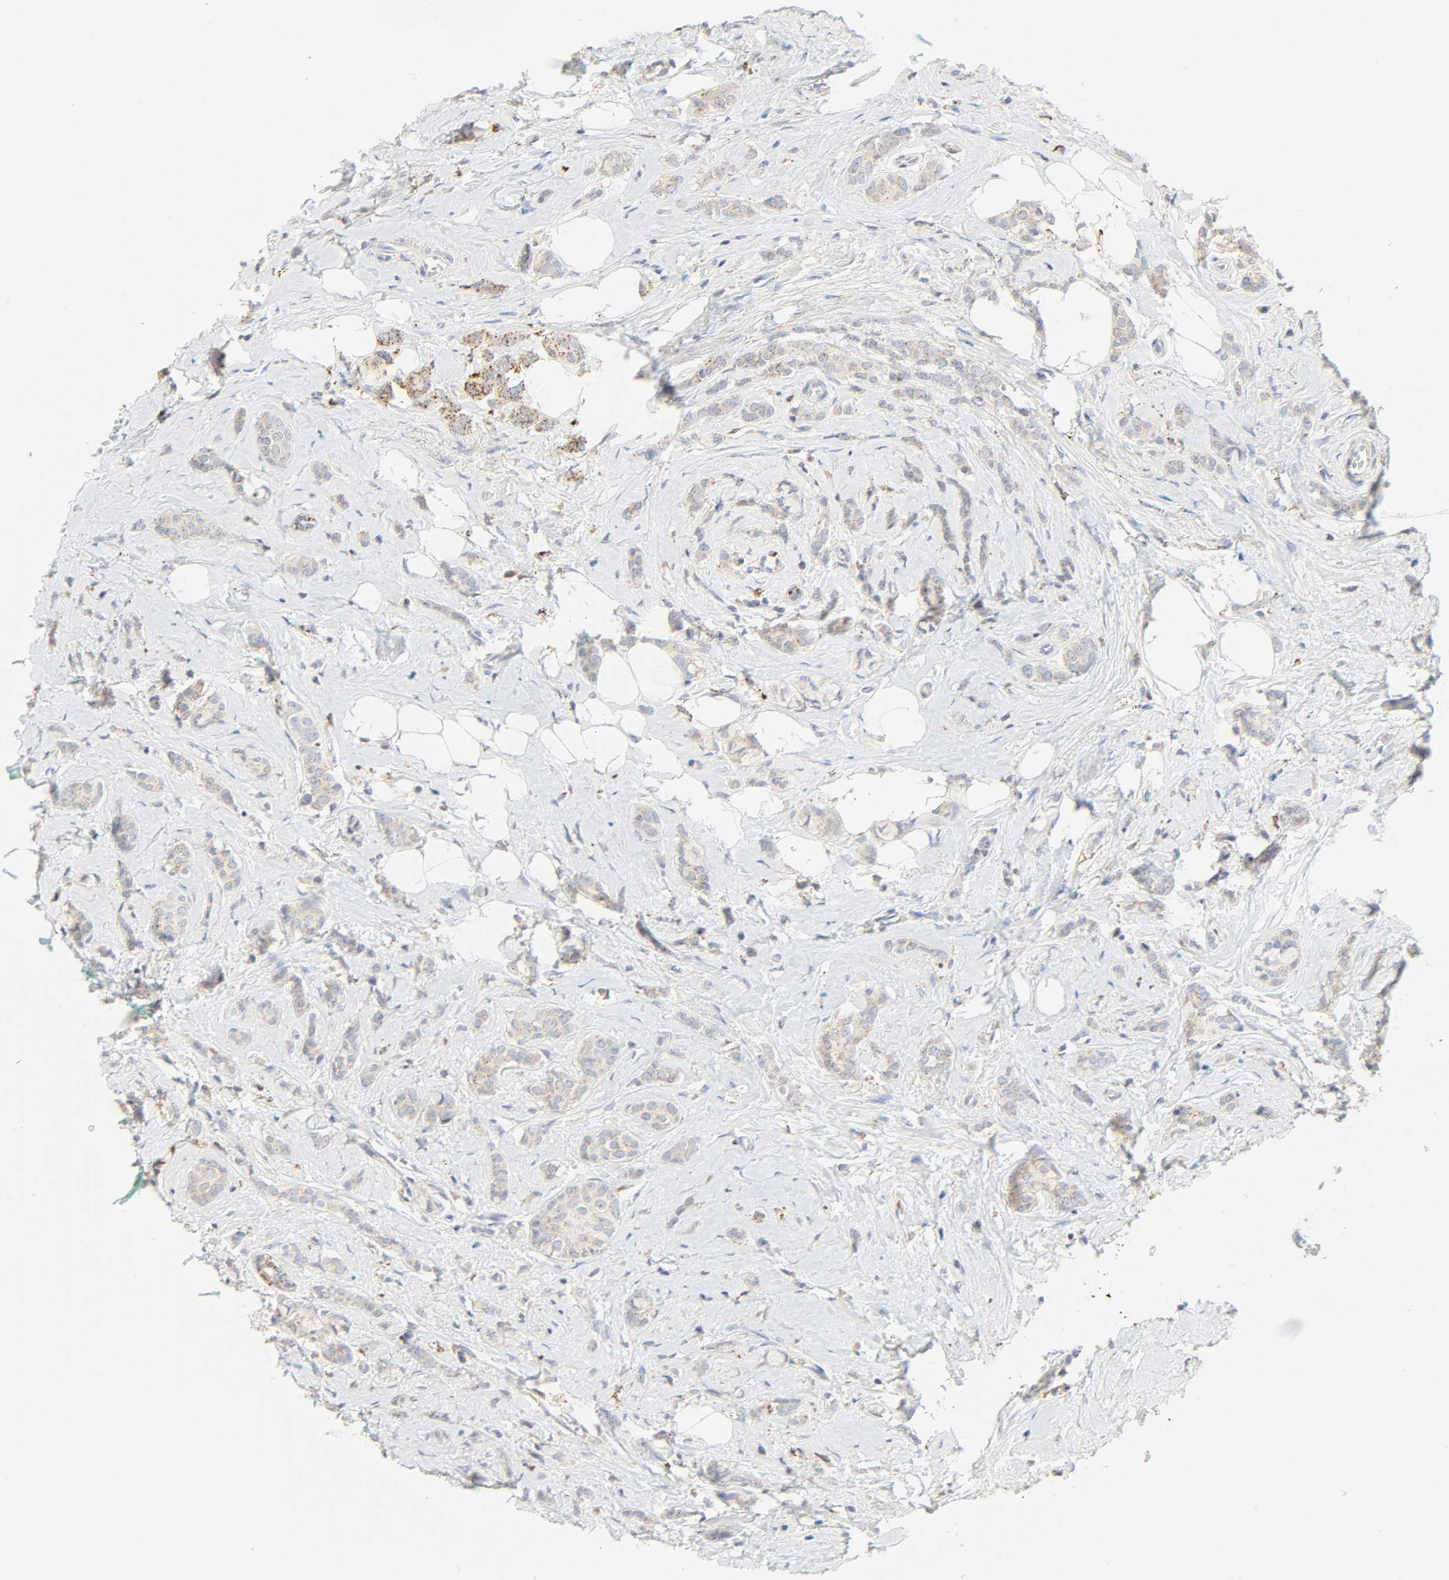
{"staining": {"intensity": "moderate", "quantity": "<25%", "location": "cytoplasmic/membranous"}, "tissue": "breast cancer", "cell_type": "Tumor cells", "image_type": "cancer", "snomed": [{"axis": "morphology", "description": "Lobular carcinoma"}, {"axis": "topography", "description": "Breast"}], "caption": "Breast cancer stained for a protein displays moderate cytoplasmic/membranous positivity in tumor cells.", "gene": "CAMK2A", "patient": {"sex": "female", "age": 60}}